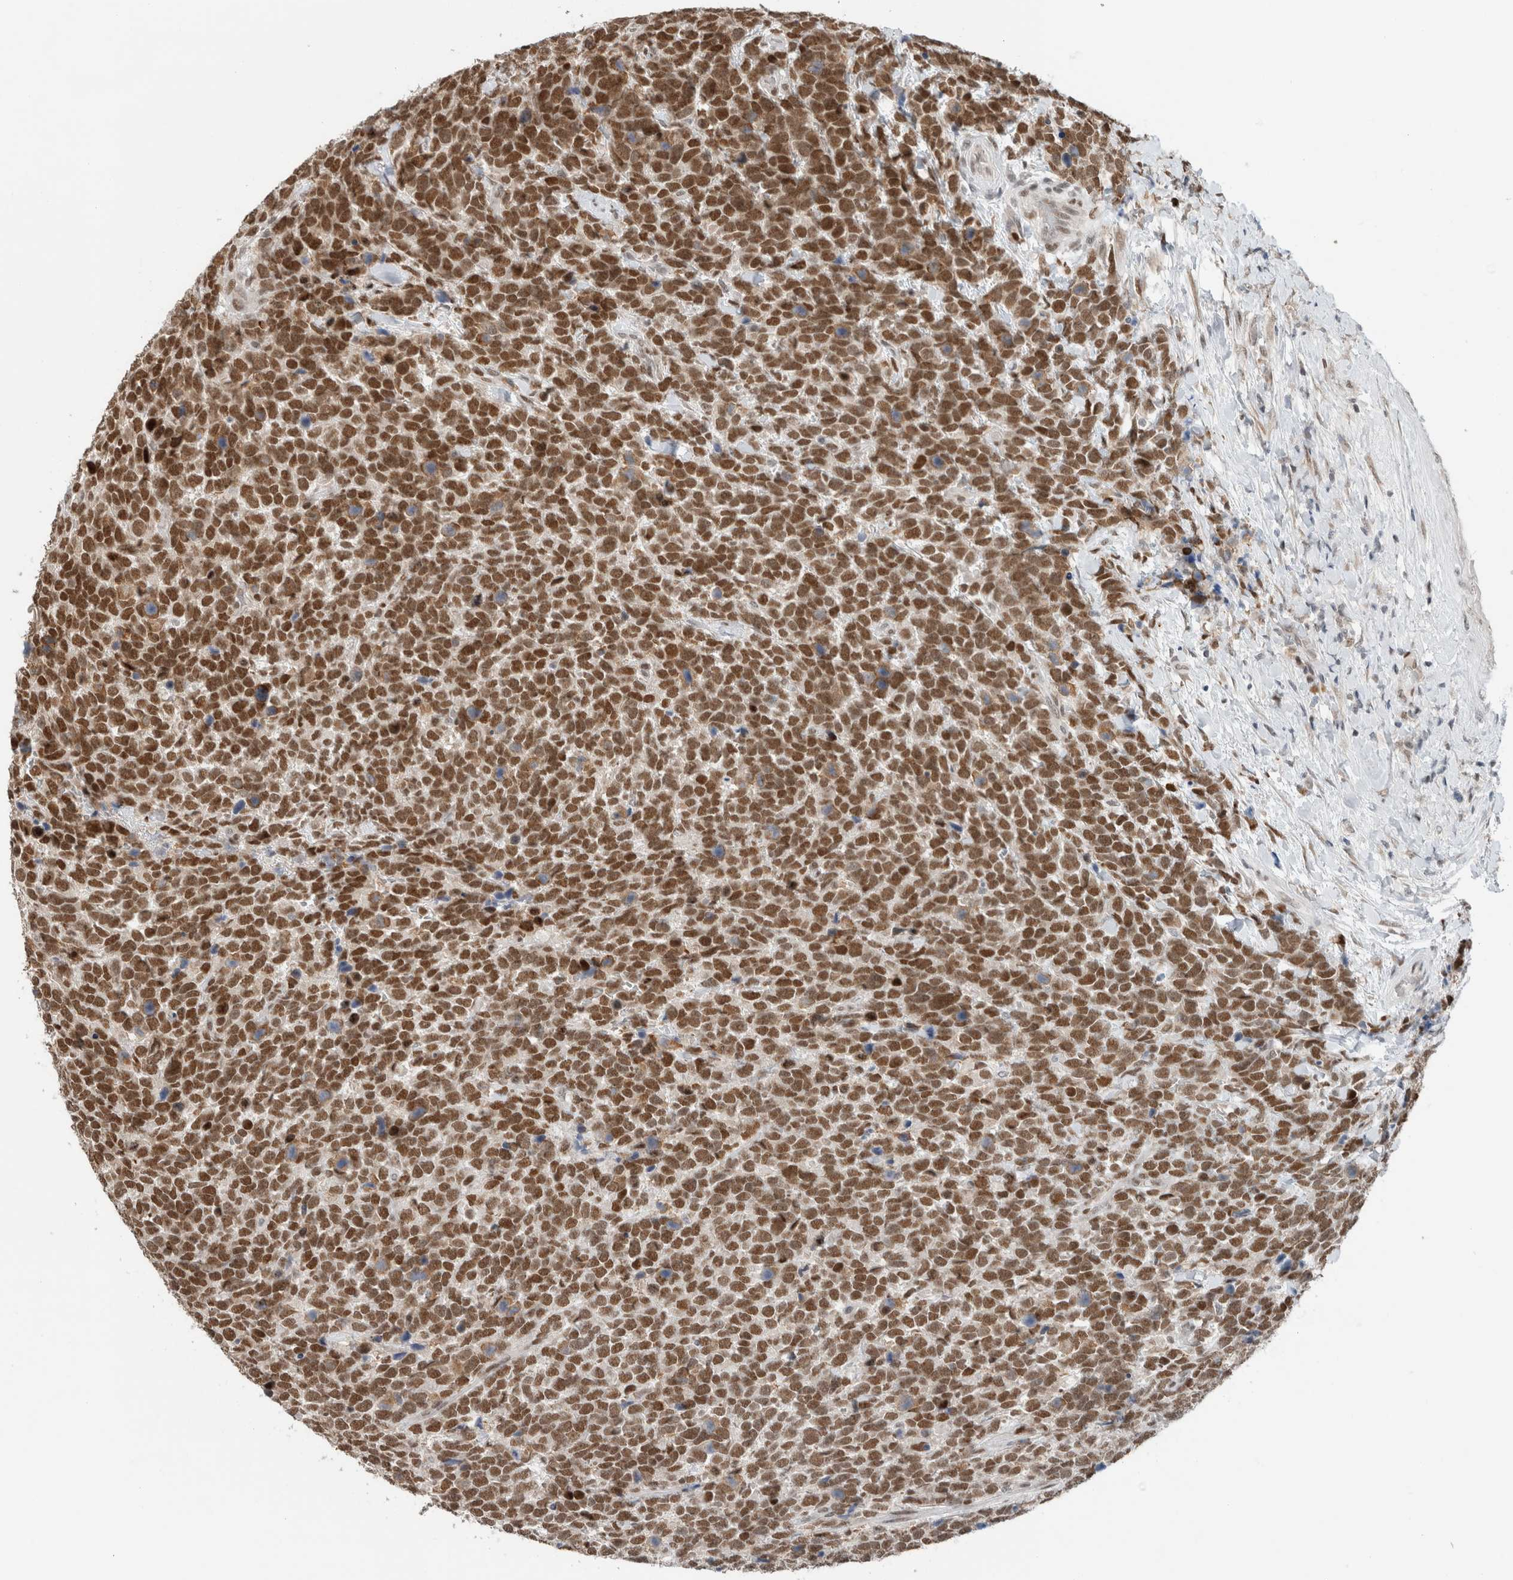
{"staining": {"intensity": "strong", "quantity": ">75%", "location": "nuclear"}, "tissue": "urothelial cancer", "cell_type": "Tumor cells", "image_type": "cancer", "snomed": [{"axis": "morphology", "description": "Urothelial carcinoma, High grade"}, {"axis": "topography", "description": "Urinary bladder"}], "caption": "Immunohistochemical staining of high-grade urothelial carcinoma demonstrates strong nuclear protein expression in approximately >75% of tumor cells.", "gene": "HNRNPR", "patient": {"sex": "female", "age": 82}}